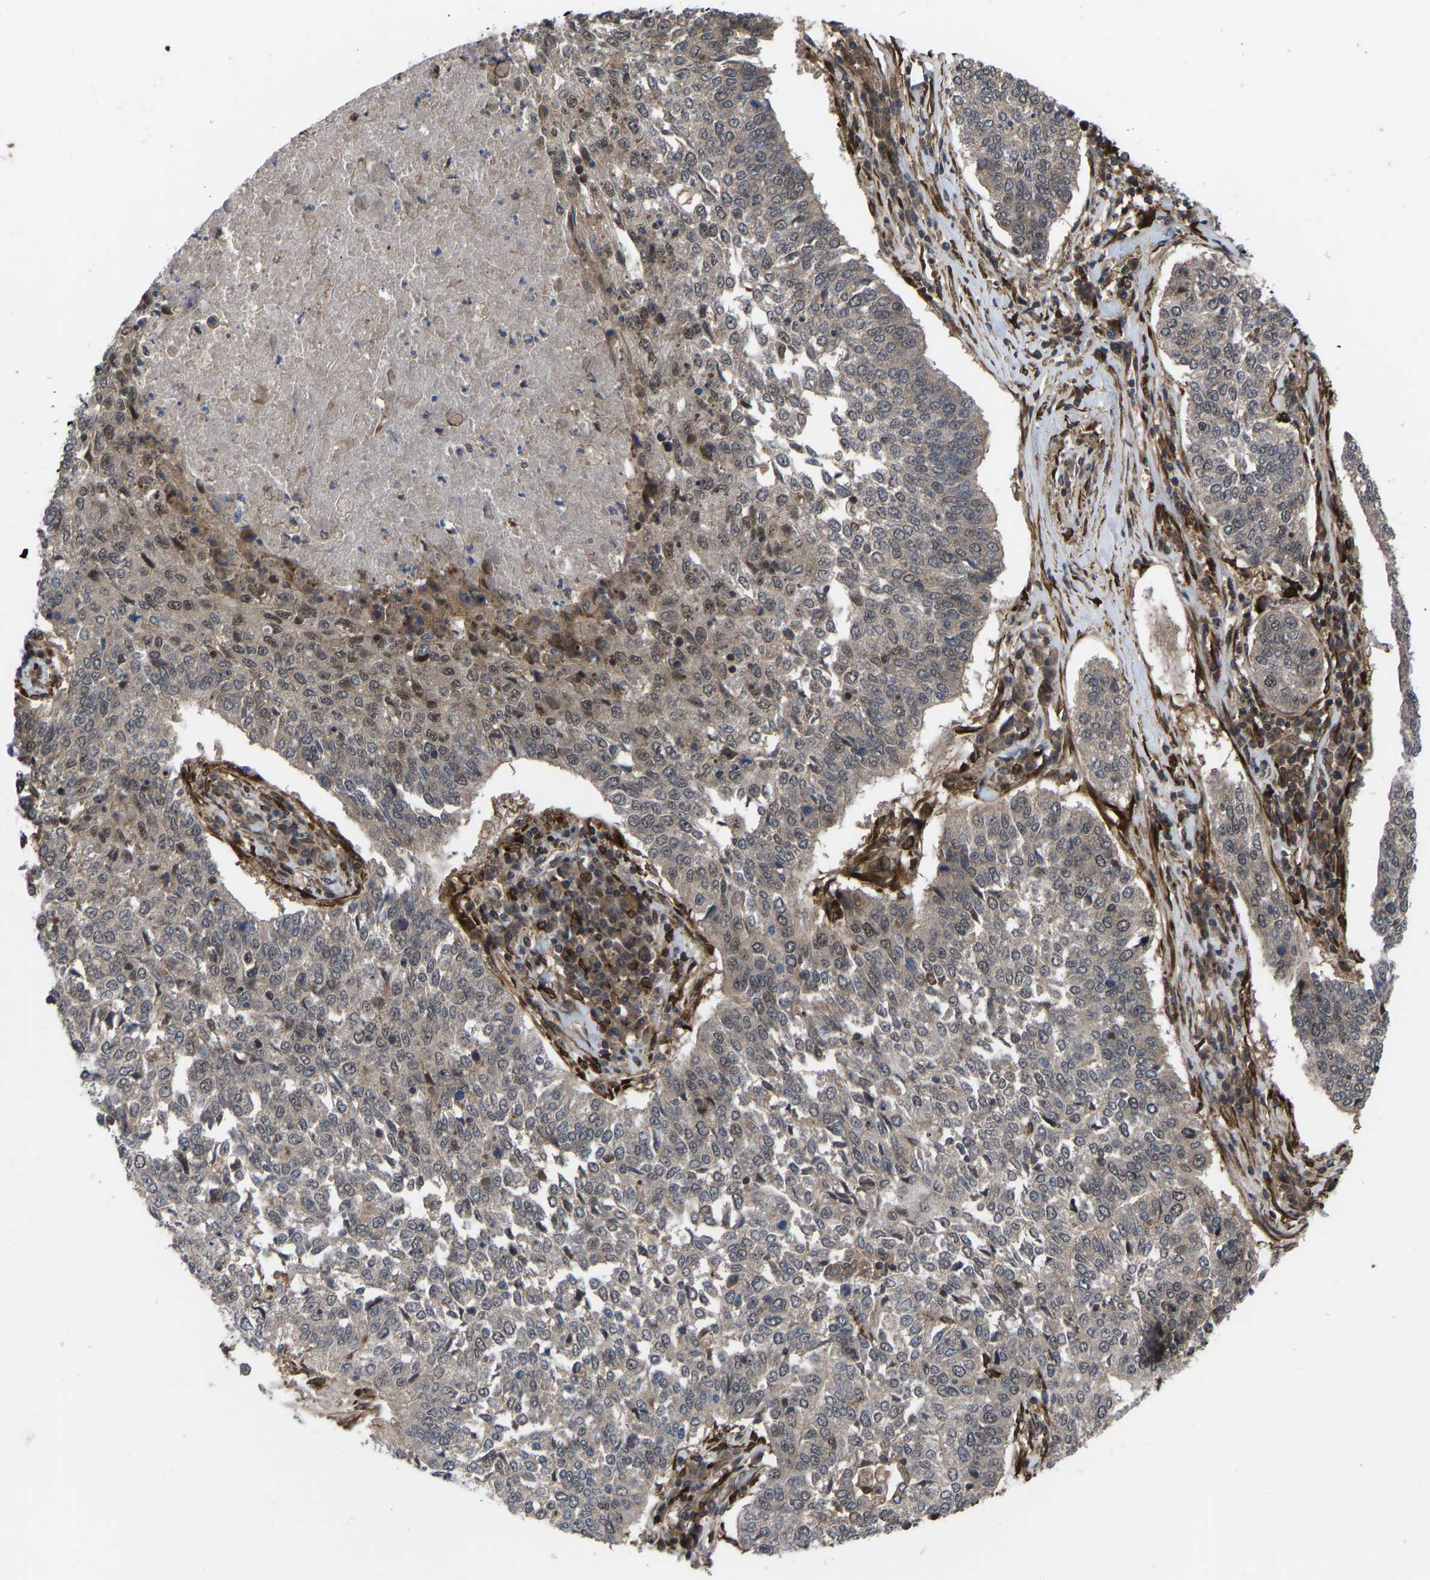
{"staining": {"intensity": "weak", "quantity": "<25%", "location": "nuclear"}, "tissue": "lung cancer", "cell_type": "Tumor cells", "image_type": "cancer", "snomed": [{"axis": "morphology", "description": "Normal tissue, NOS"}, {"axis": "morphology", "description": "Squamous cell carcinoma, NOS"}, {"axis": "topography", "description": "Cartilage tissue"}, {"axis": "topography", "description": "Bronchus"}, {"axis": "topography", "description": "Lung"}], "caption": "This is a image of immunohistochemistry staining of lung squamous cell carcinoma, which shows no positivity in tumor cells.", "gene": "CYP7B1", "patient": {"sex": "female", "age": 49}}